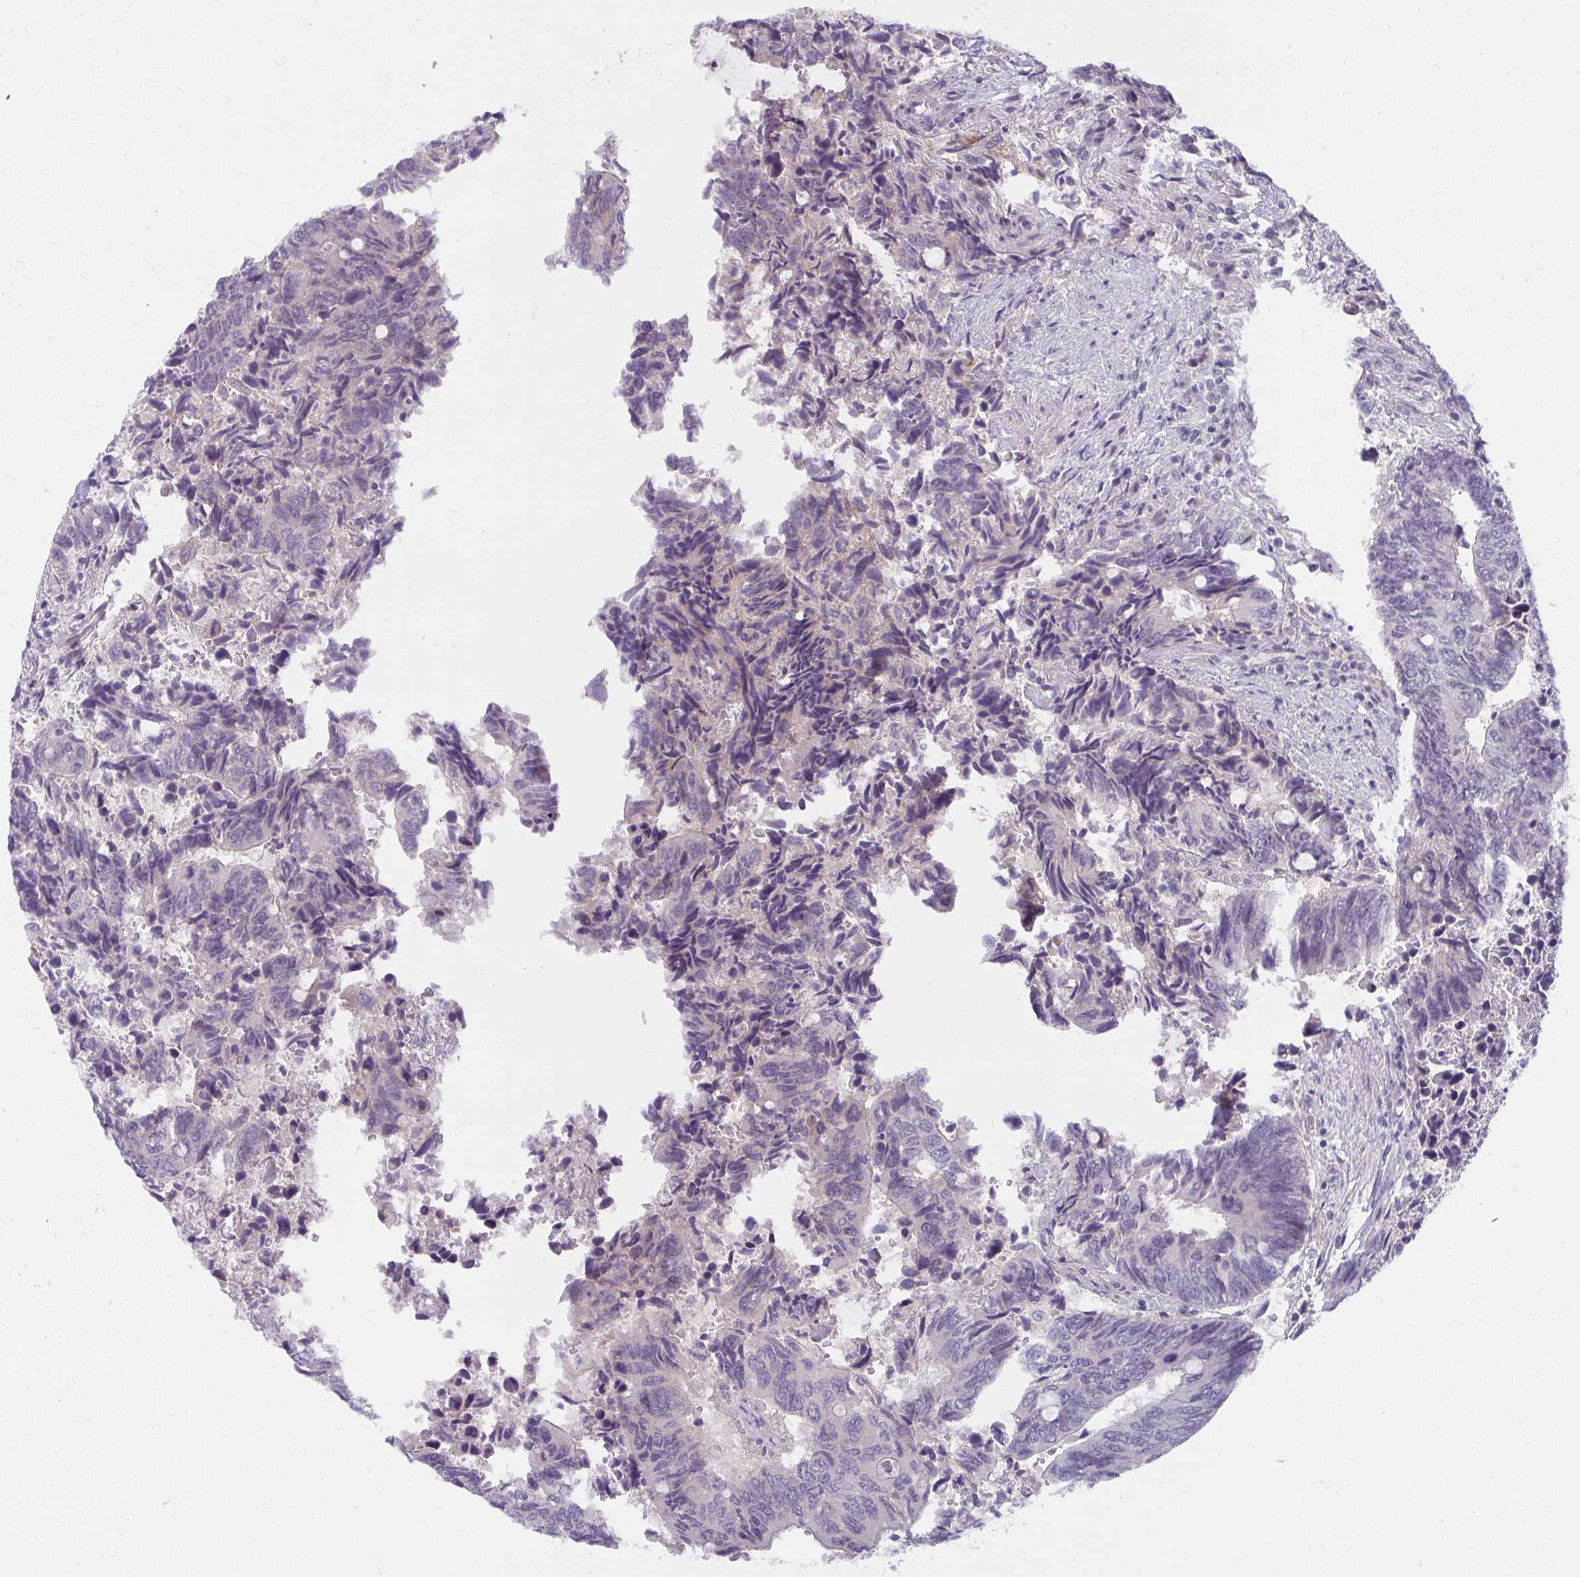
{"staining": {"intensity": "negative", "quantity": "none", "location": "none"}, "tissue": "colorectal cancer", "cell_type": "Tumor cells", "image_type": "cancer", "snomed": [{"axis": "morphology", "description": "Adenocarcinoma, NOS"}, {"axis": "topography", "description": "Colon"}], "caption": "A high-resolution histopathology image shows immunohistochemistry staining of adenocarcinoma (colorectal), which shows no significant expression in tumor cells.", "gene": "MUS81", "patient": {"sex": "male", "age": 87}}